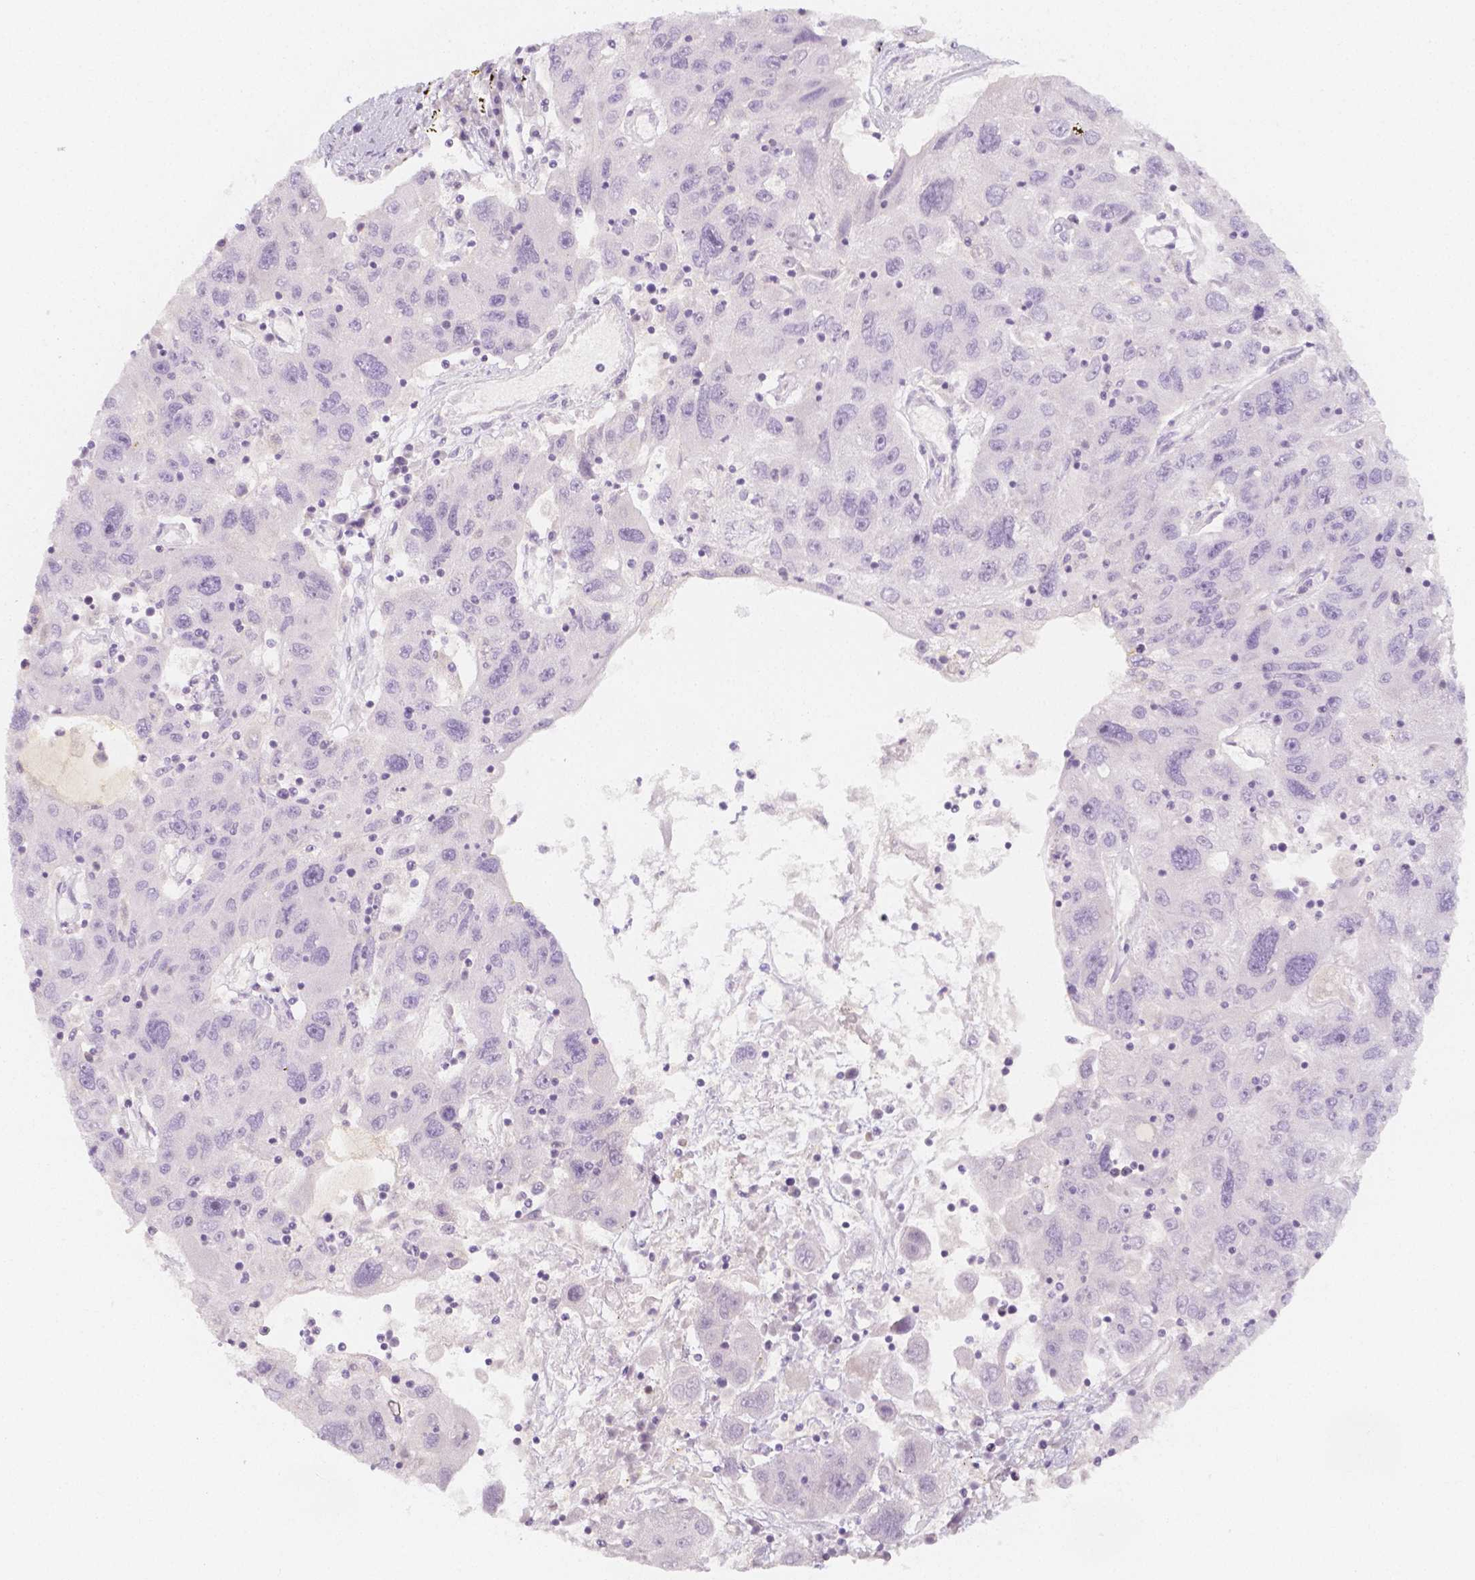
{"staining": {"intensity": "negative", "quantity": "none", "location": "none"}, "tissue": "stomach cancer", "cell_type": "Tumor cells", "image_type": "cancer", "snomed": [{"axis": "morphology", "description": "Adenocarcinoma, NOS"}, {"axis": "topography", "description": "Stomach"}], "caption": "Tumor cells show no significant protein positivity in adenocarcinoma (stomach). (DAB (3,3'-diaminobenzidine) IHC, high magnification).", "gene": "BATF", "patient": {"sex": "male", "age": 56}}